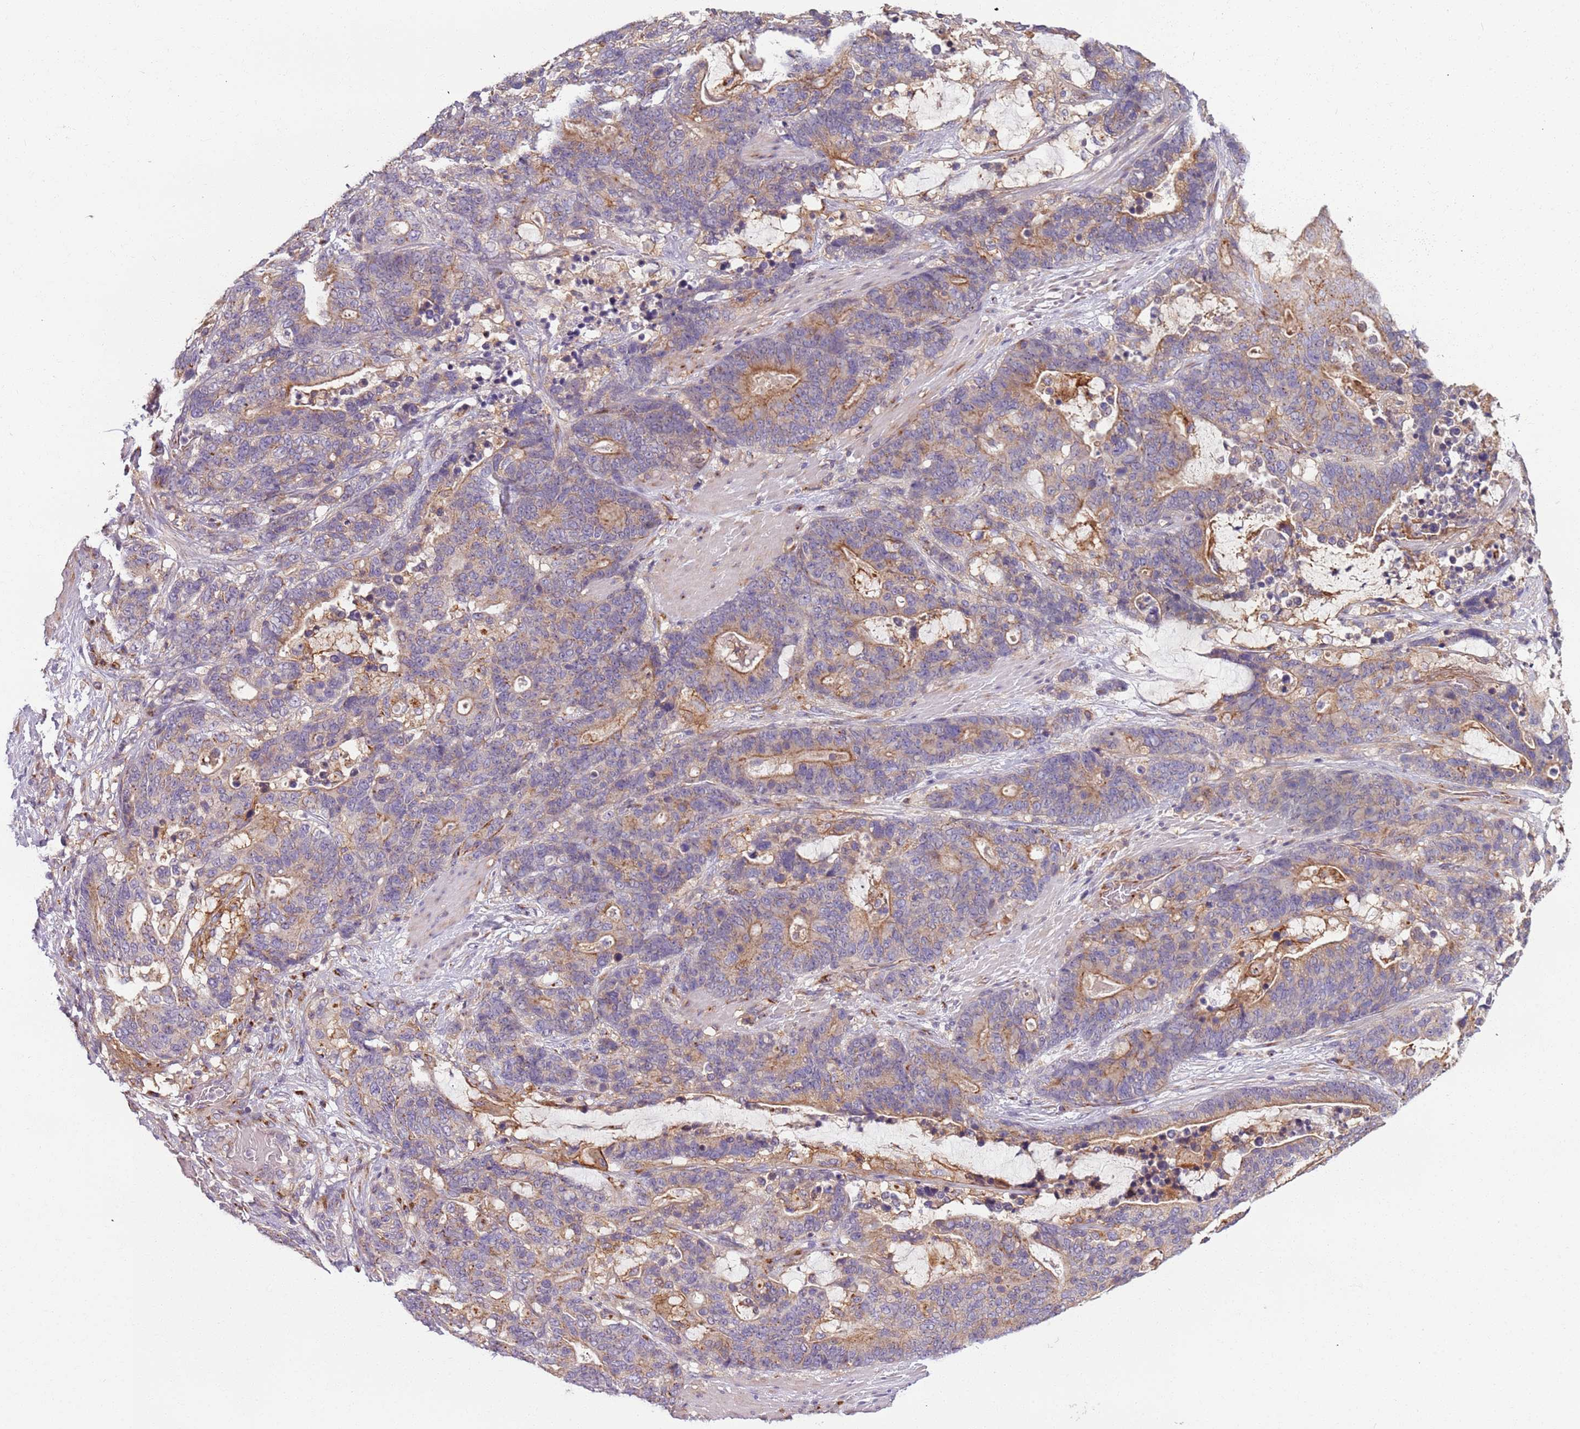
{"staining": {"intensity": "moderate", "quantity": "<25%", "location": "cytoplasmic/membranous"}, "tissue": "stomach cancer", "cell_type": "Tumor cells", "image_type": "cancer", "snomed": [{"axis": "morphology", "description": "Adenocarcinoma, NOS"}, {"axis": "topography", "description": "Stomach"}], "caption": "Stomach cancer (adenocarcinoma) stained for a protein exhibits moderate cytoplasmic/membranous positivity in tumor cells. The protein is shown in brown color, while the nuclei are stained blue.", "gene": "AKTIP", "patient": {"sex": "female", "age": 76}}